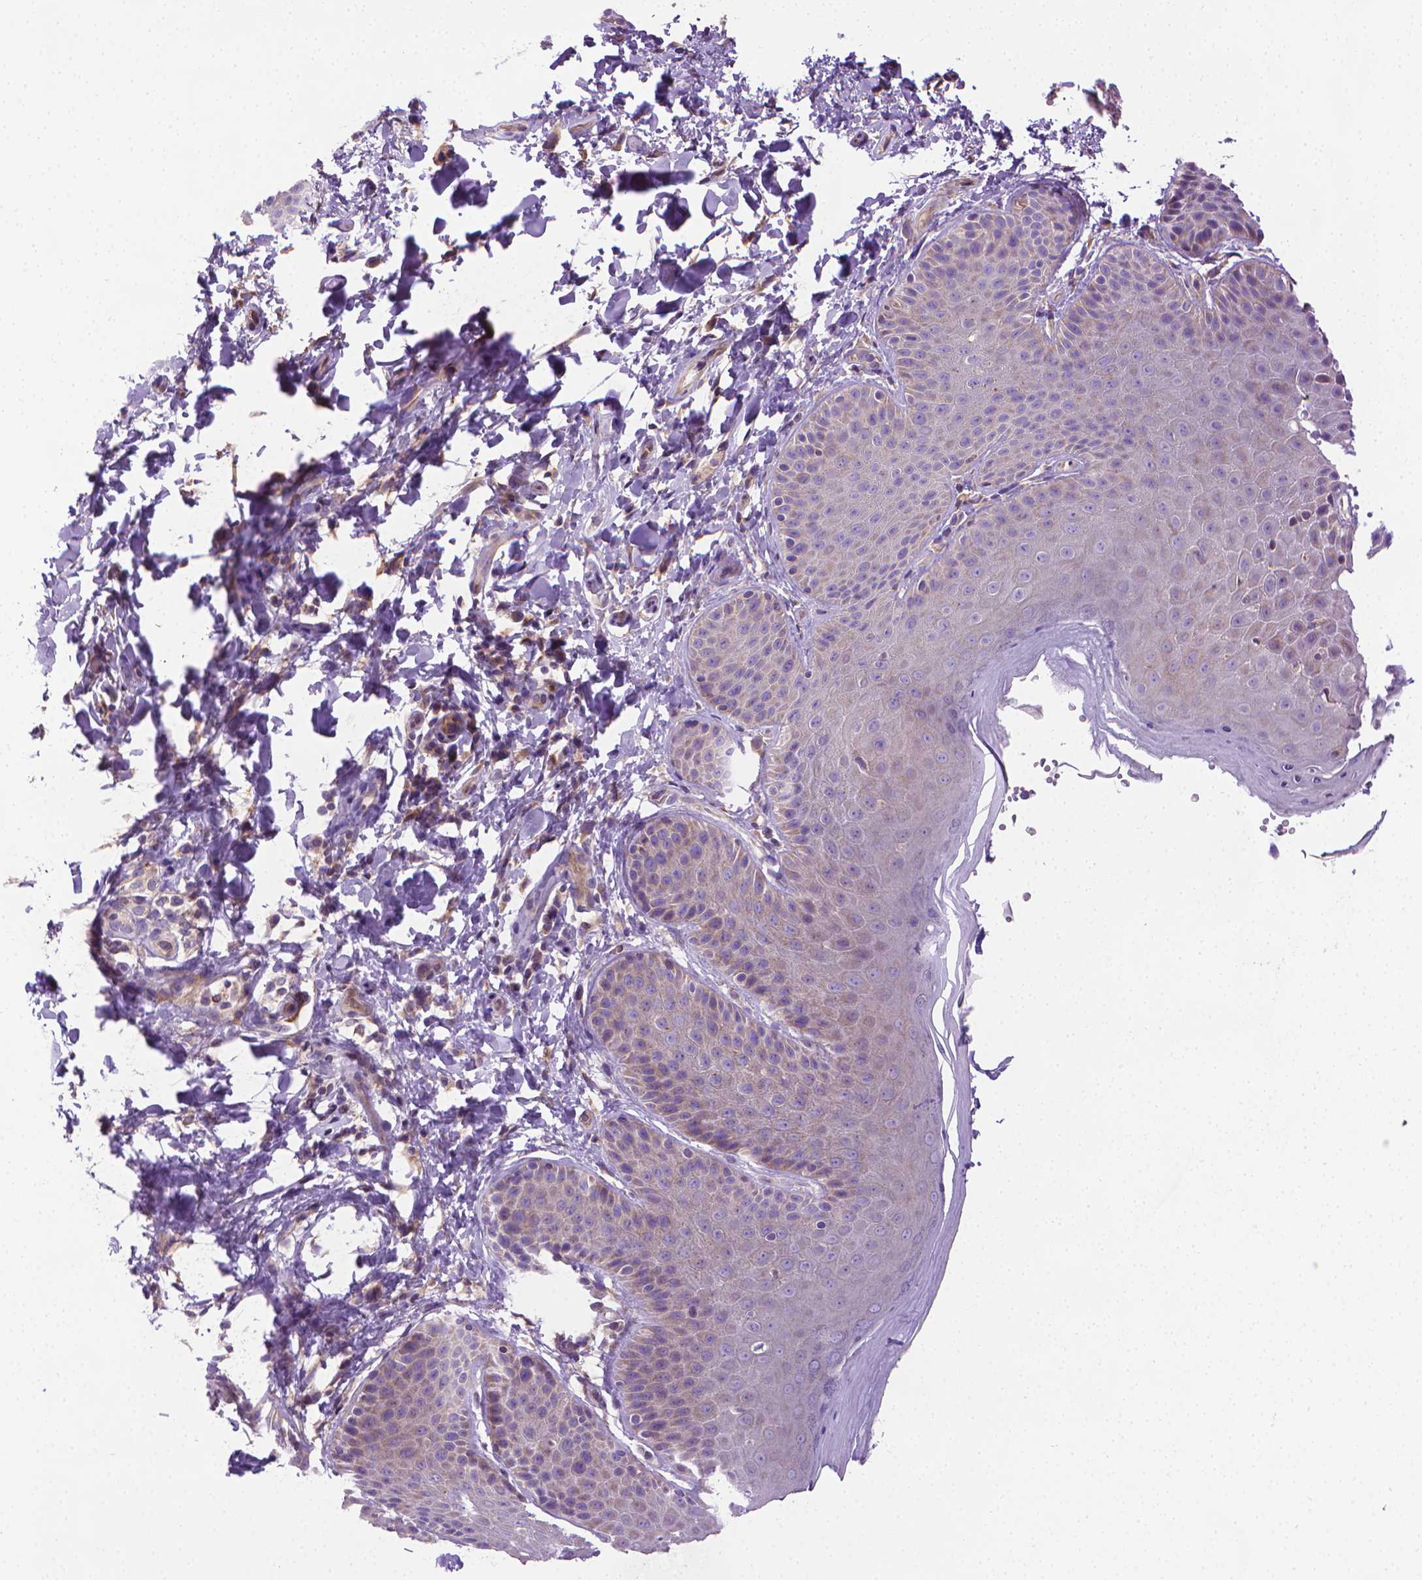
{"staining": {"intensity": "negative", "quantity": "none", "location": "none"}, "tissue": "skin", "cell_type": "Epidermal cells", "image_type": "normal", "snomed": [{"axis": "morphology", "description": "Normal tissue, NOS"}, {"axis": "topography", "description": "Anal"}, {"axis": "topography", "description": "Peripheral nerve tissue"}], "caption": "An immunohistochemistry photomicrograph of unremarkable skin is shown. There is no staining in epidermal cells of skin. Brightfield microscopy of IHC stained with DAB (brown) and hematoxylin (blue), captured at high magnification.", "gene": "SLC51B", "patient": {"sex": "male", "age": 51}}